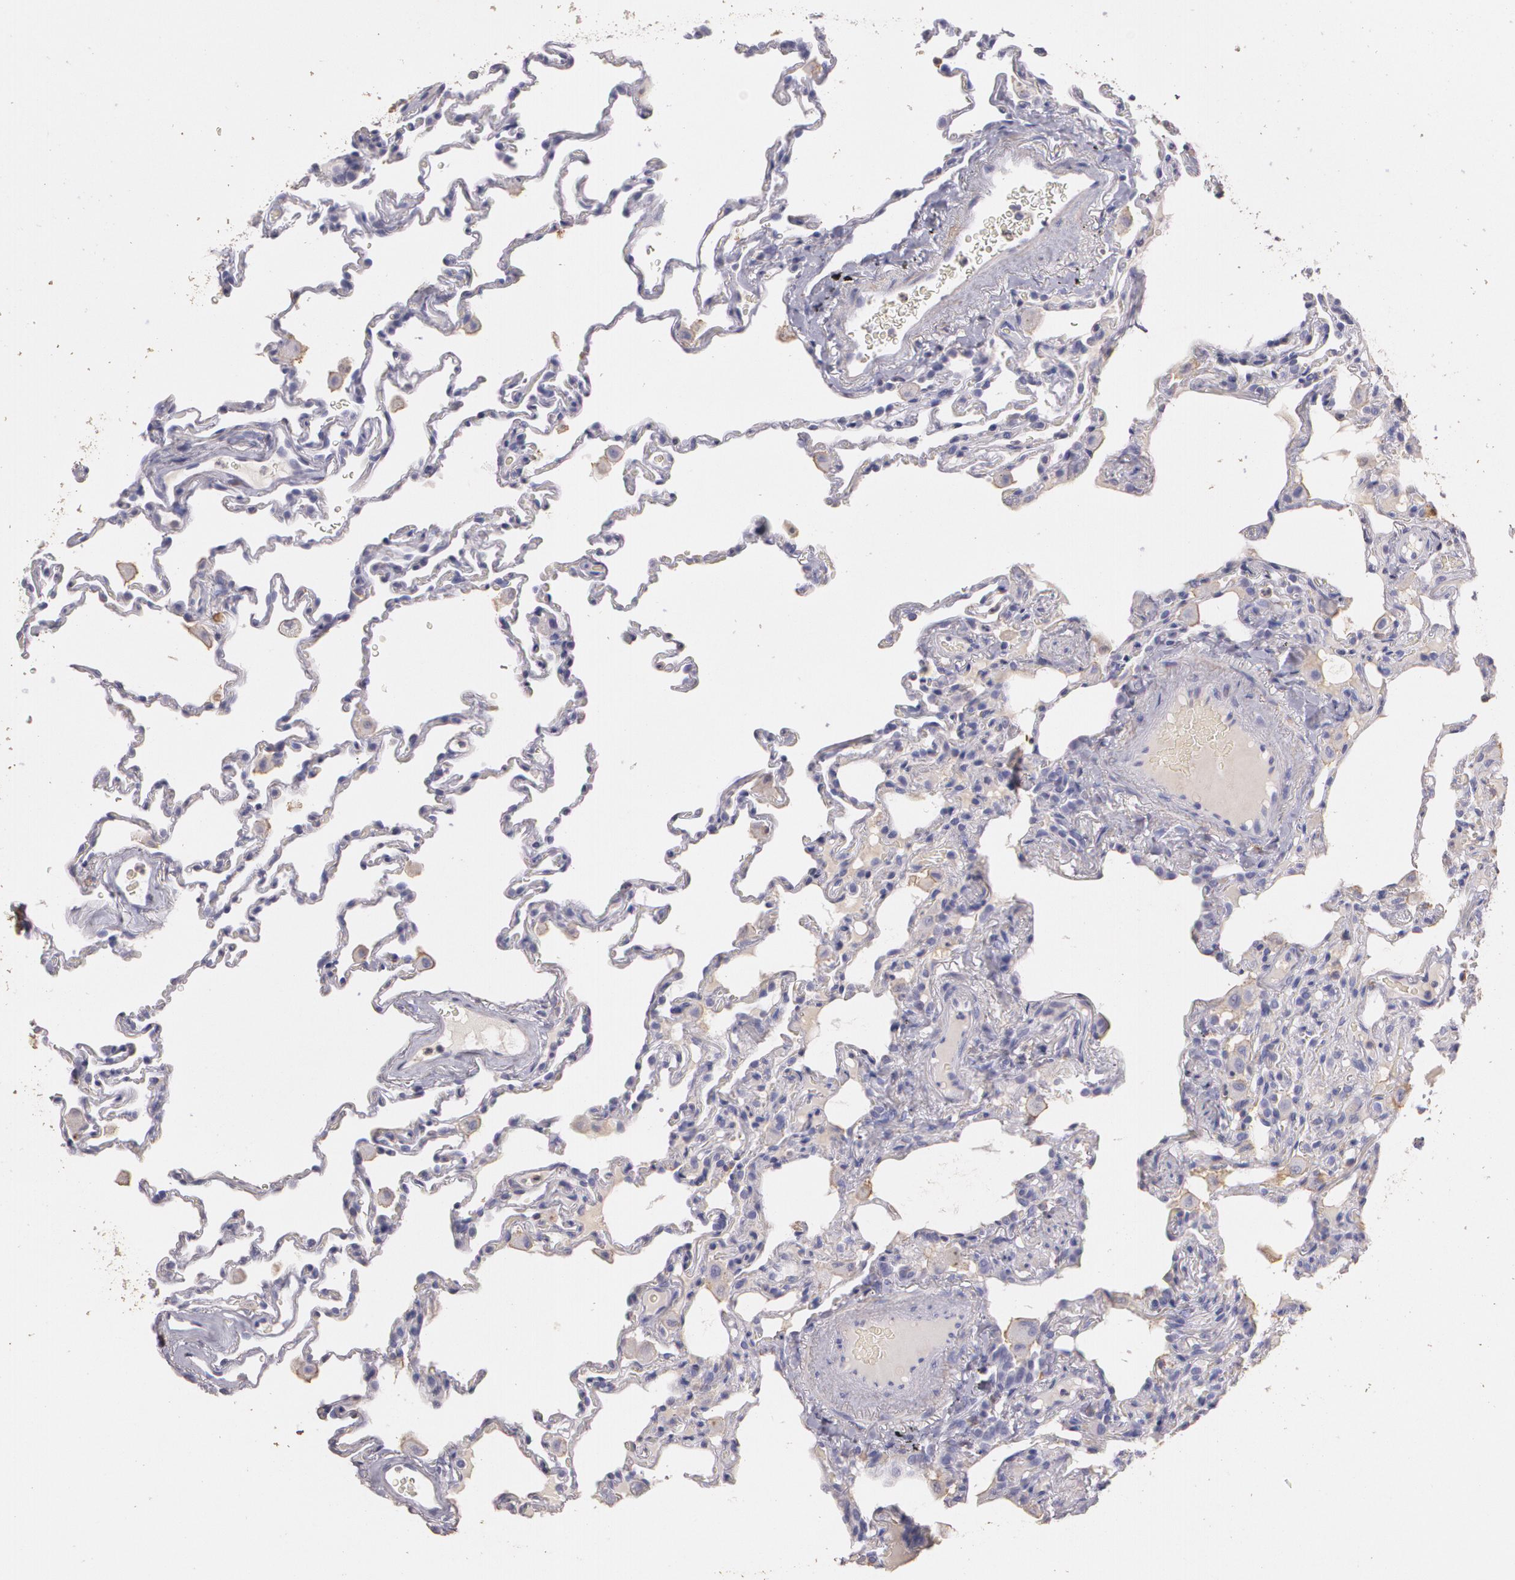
{"staining": {"intensity": "negative", "quantity": "none", "location": "none"}, "tissue": "lung", "cell_type": "Alveolar cells", "image_type": "normal", "snomed": [{"axis": "morphology", "description": "Normal tissue, NOS"}, {"axis": "topography", "description": "Lung"}], "caption": "This is a photomicrograph of IHC staining of unremarkable lung, which shows no positivity in alveolar cells. (Immunohistochemistry (ihc), brightfield microscopy, high magnification).", "gene": "TGFBR1", "patient": {"sex": "male", "age": 59}}